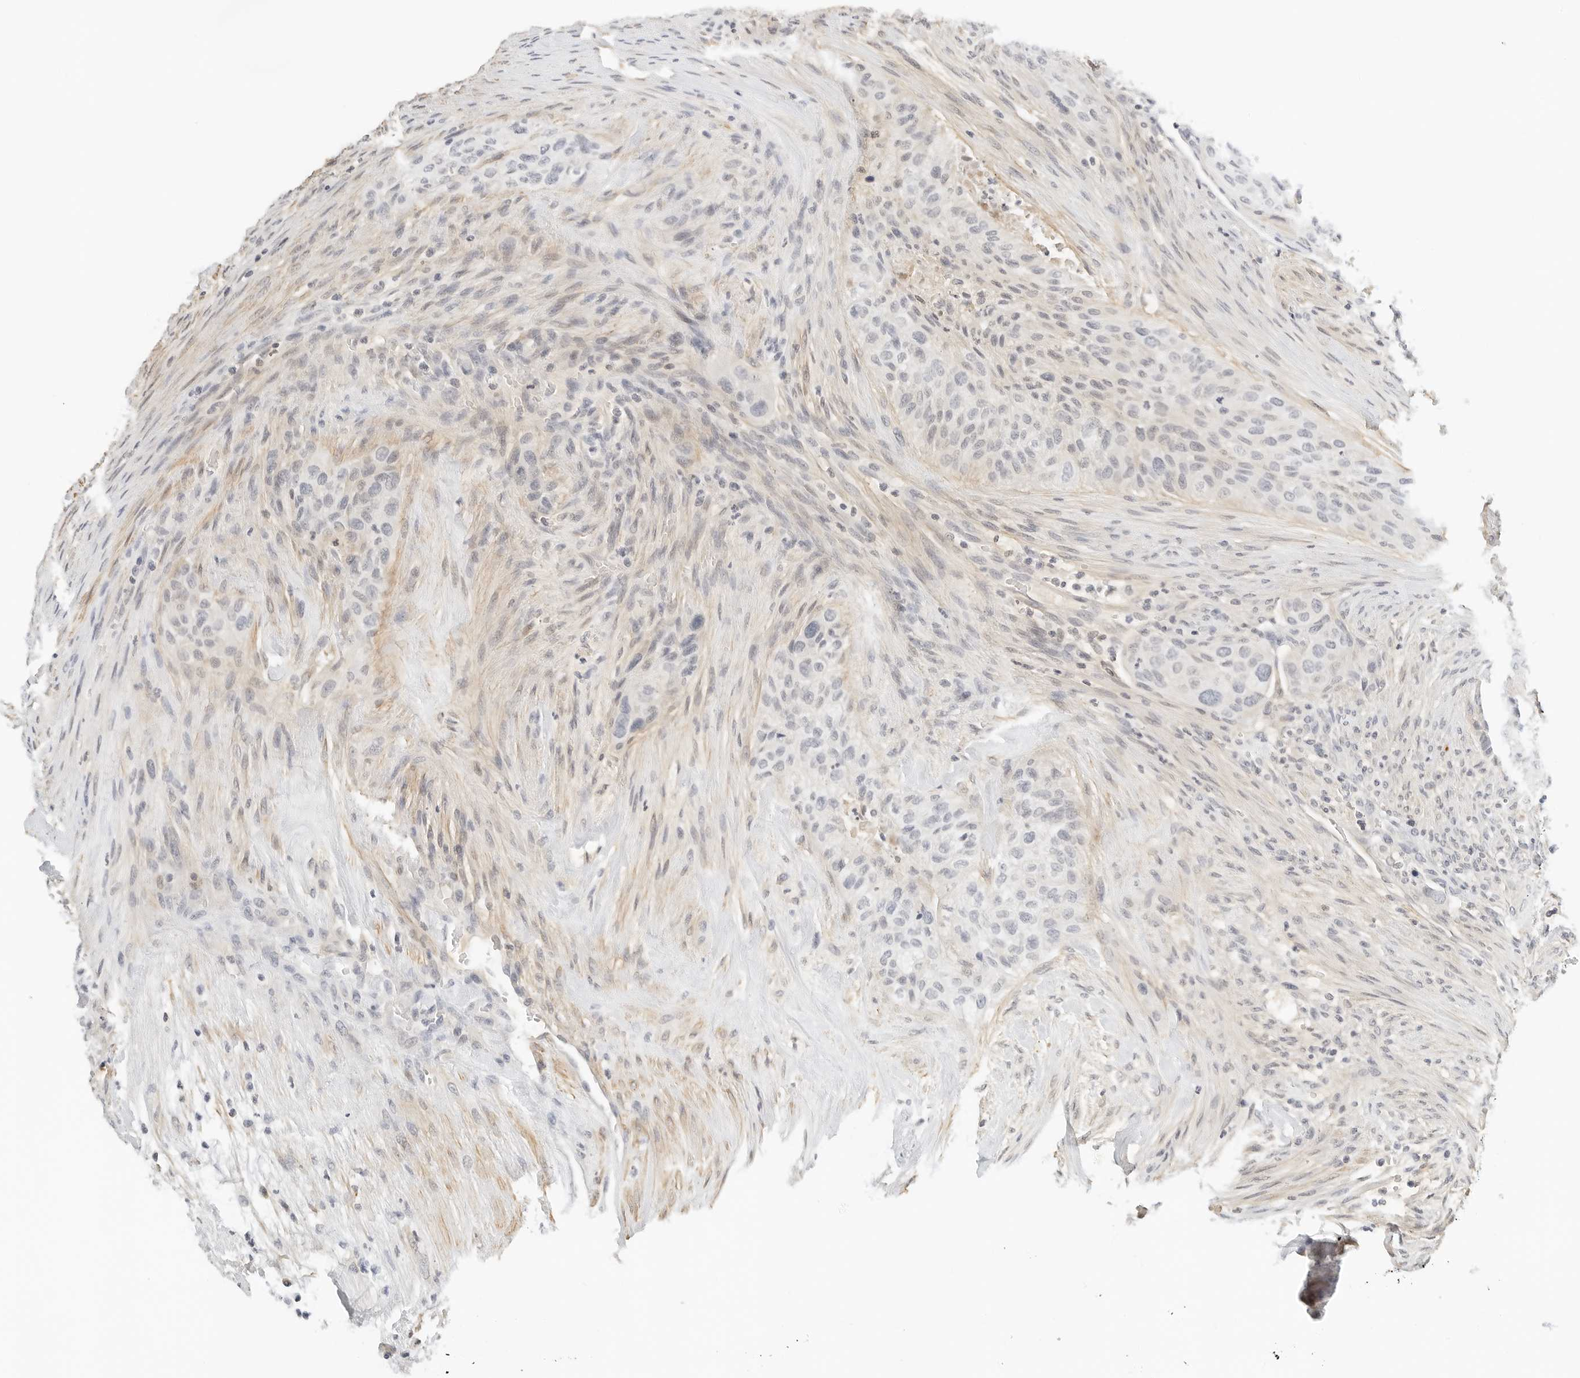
{"staining": {"intensity": "negative", "quantity": "none", "location": "none"}, "tissue": "urothelial cancer", "cell_type": "Tumor cells", "image_type": "cancer", "snomed": [{"axis": "morphology", "description": "Urothelial carcinoma, High grade"}, {"axis": "topography", "description": "Urinary bladder"}], "caption": "DAB immunohistochemical staining of human urothelial cancer shows no significant staining in tumor cells.", "gene": "PKDCC", "patient": {"sex": "male", "age": 35}}